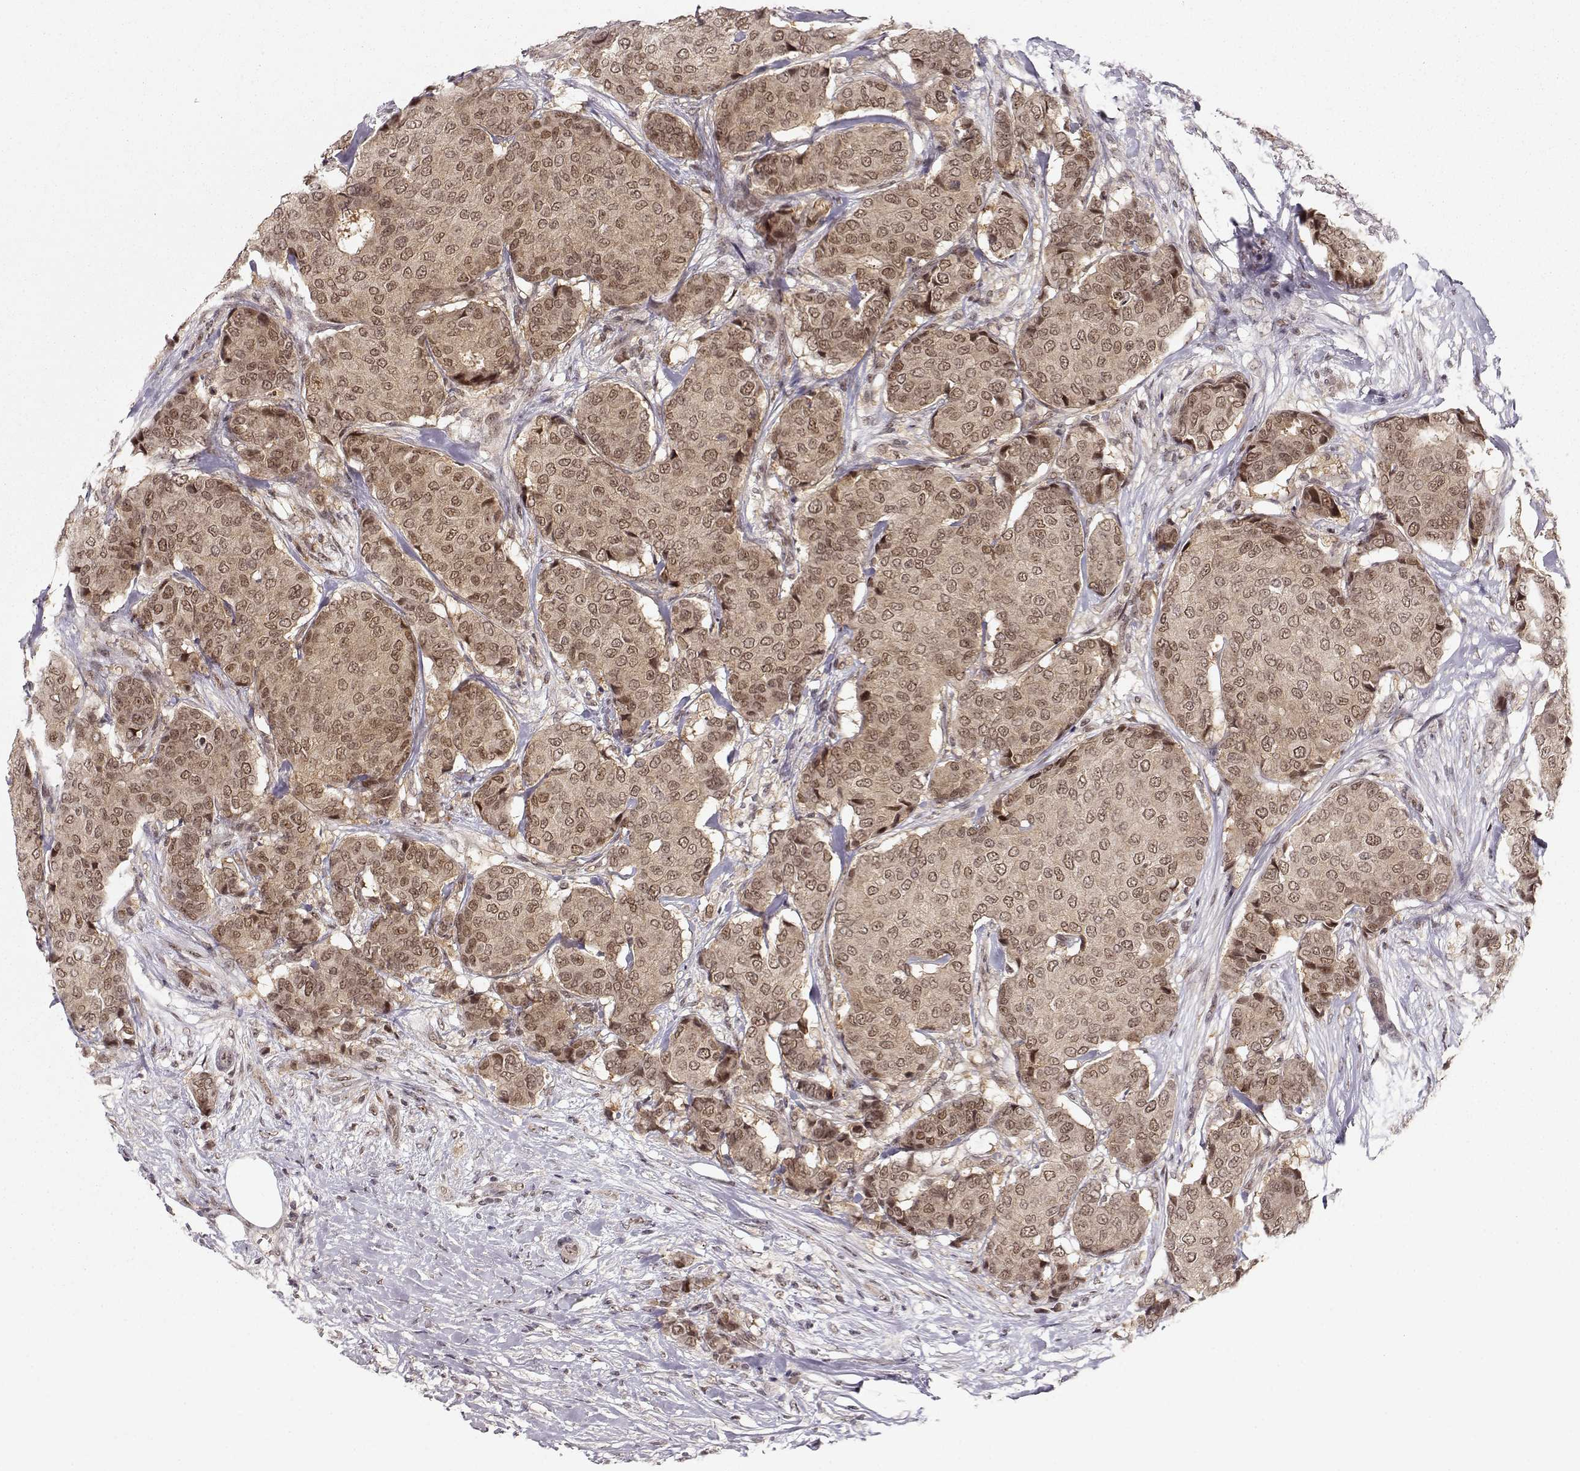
{"staining": {"intensity": "moderate", "quantity": ">75%", "location": "cytoplasmic/membranous,nuclear"}, "tissue": "breast cancer", "cell_type": "Tumor cells", "image_type": "cancer", "snomed": [{"axis": "morphology", "description": "Duct carcinoma"}, {"axis": "topography", "description": "Breast"}], "caption": "Immunohistochemistry of breast cancer displays medium levels of moderate cytoplasmic/membranous and nuclear expression in about >75% of tumor cells.", "gene": "CSNK2A1", "patient": {"sex": "female", "age": 75}}